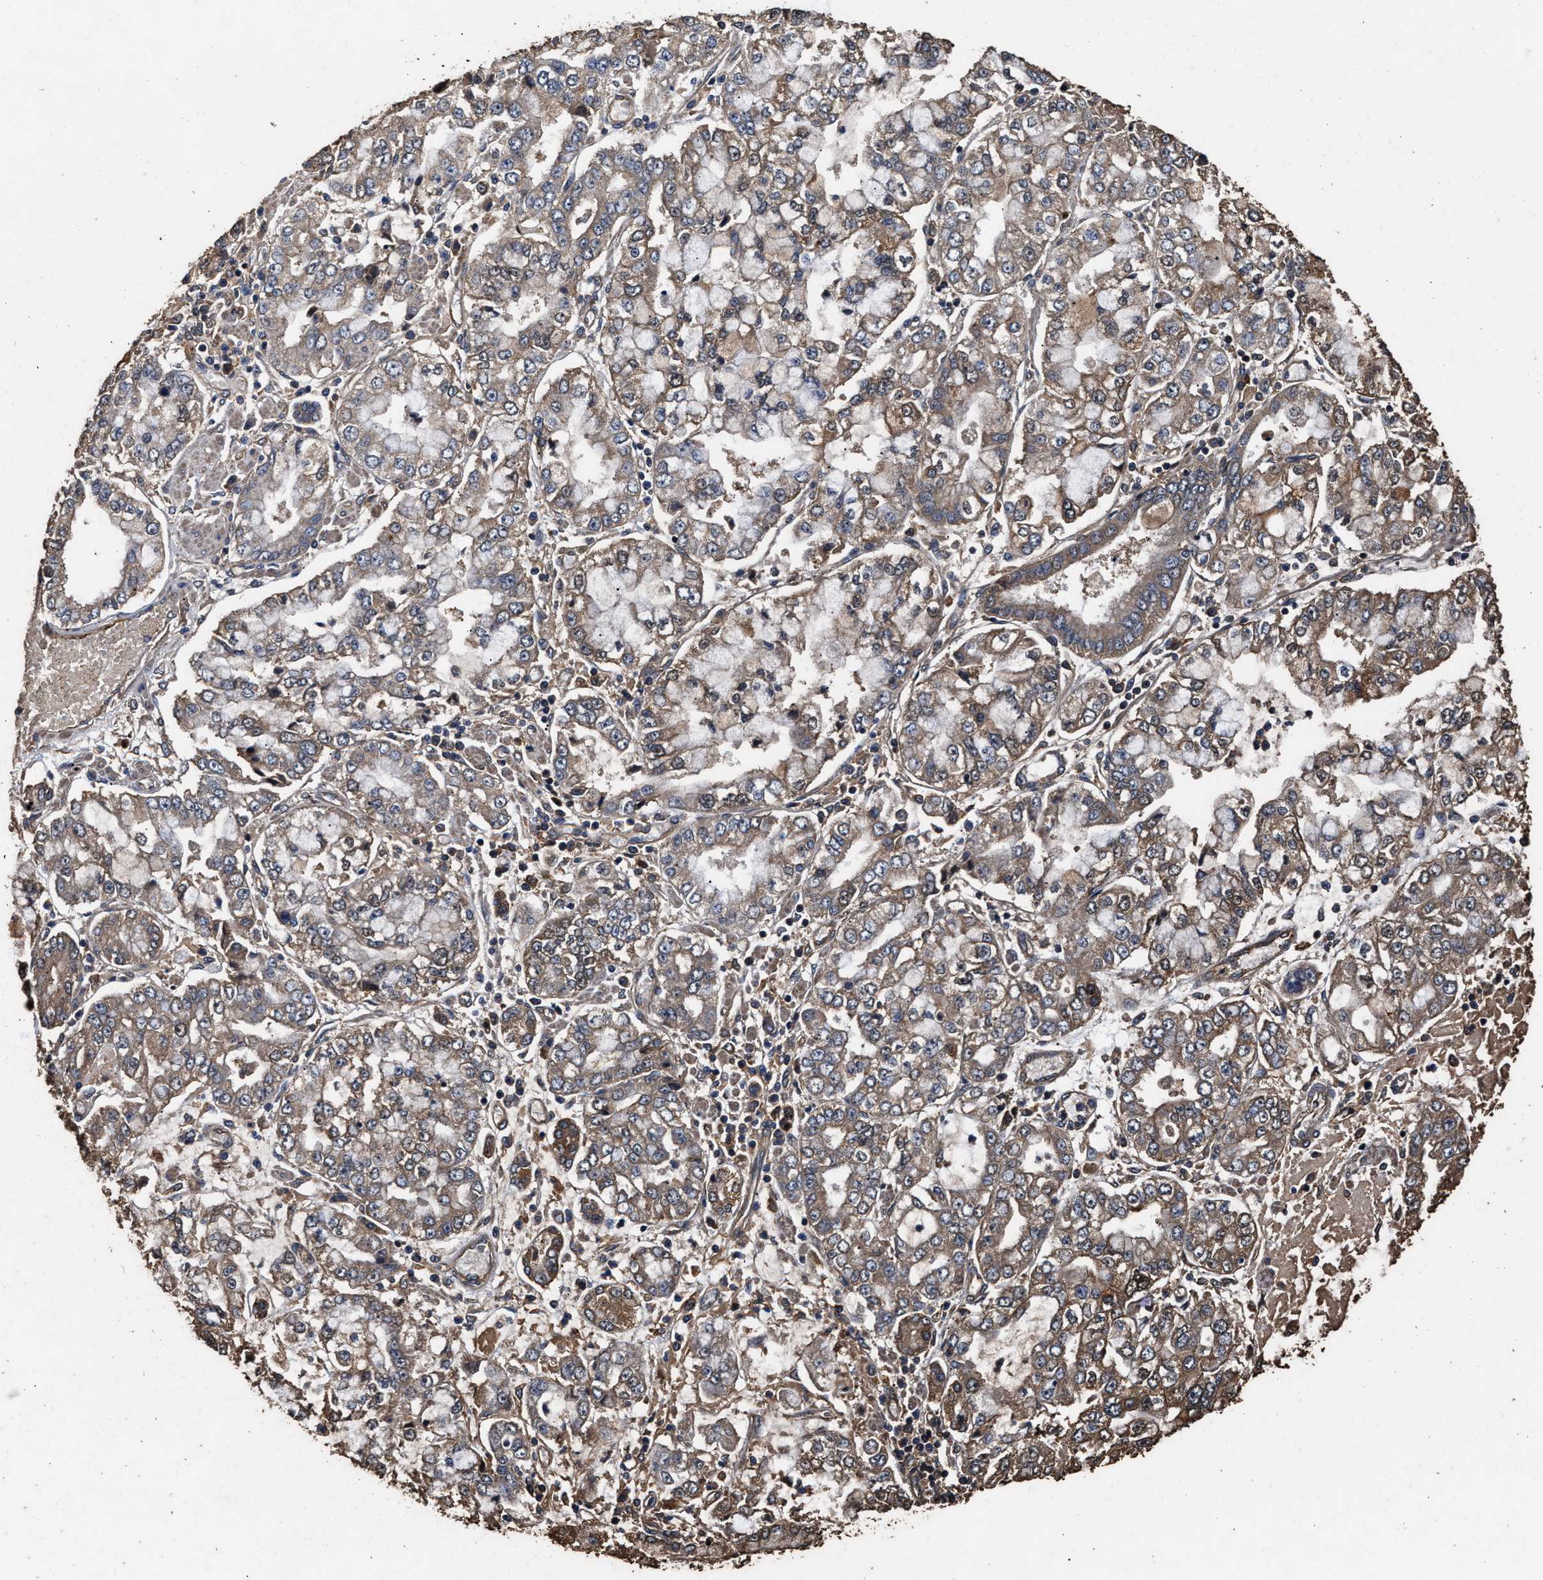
{"staining": {"intensity": "weak", "quantity": "25%-75%", "location": "cytoplasmic/membranous"}, "tissue": "stomach cancer", "cell_type": "Tumor cells", "image_type": "cancer", "snomed": [{"axis": "morphology", "description": "Adenocarcinoma, NOS"}, {"axis": "topography", "description": "Stomach"}], "caption": "A brown stain labels weak cytoplasmic/membranous staining of a protein in human stomach cancer tumor cells.", "gene": "KYAT1", "patient": {"sex": "male", "age": 76}}